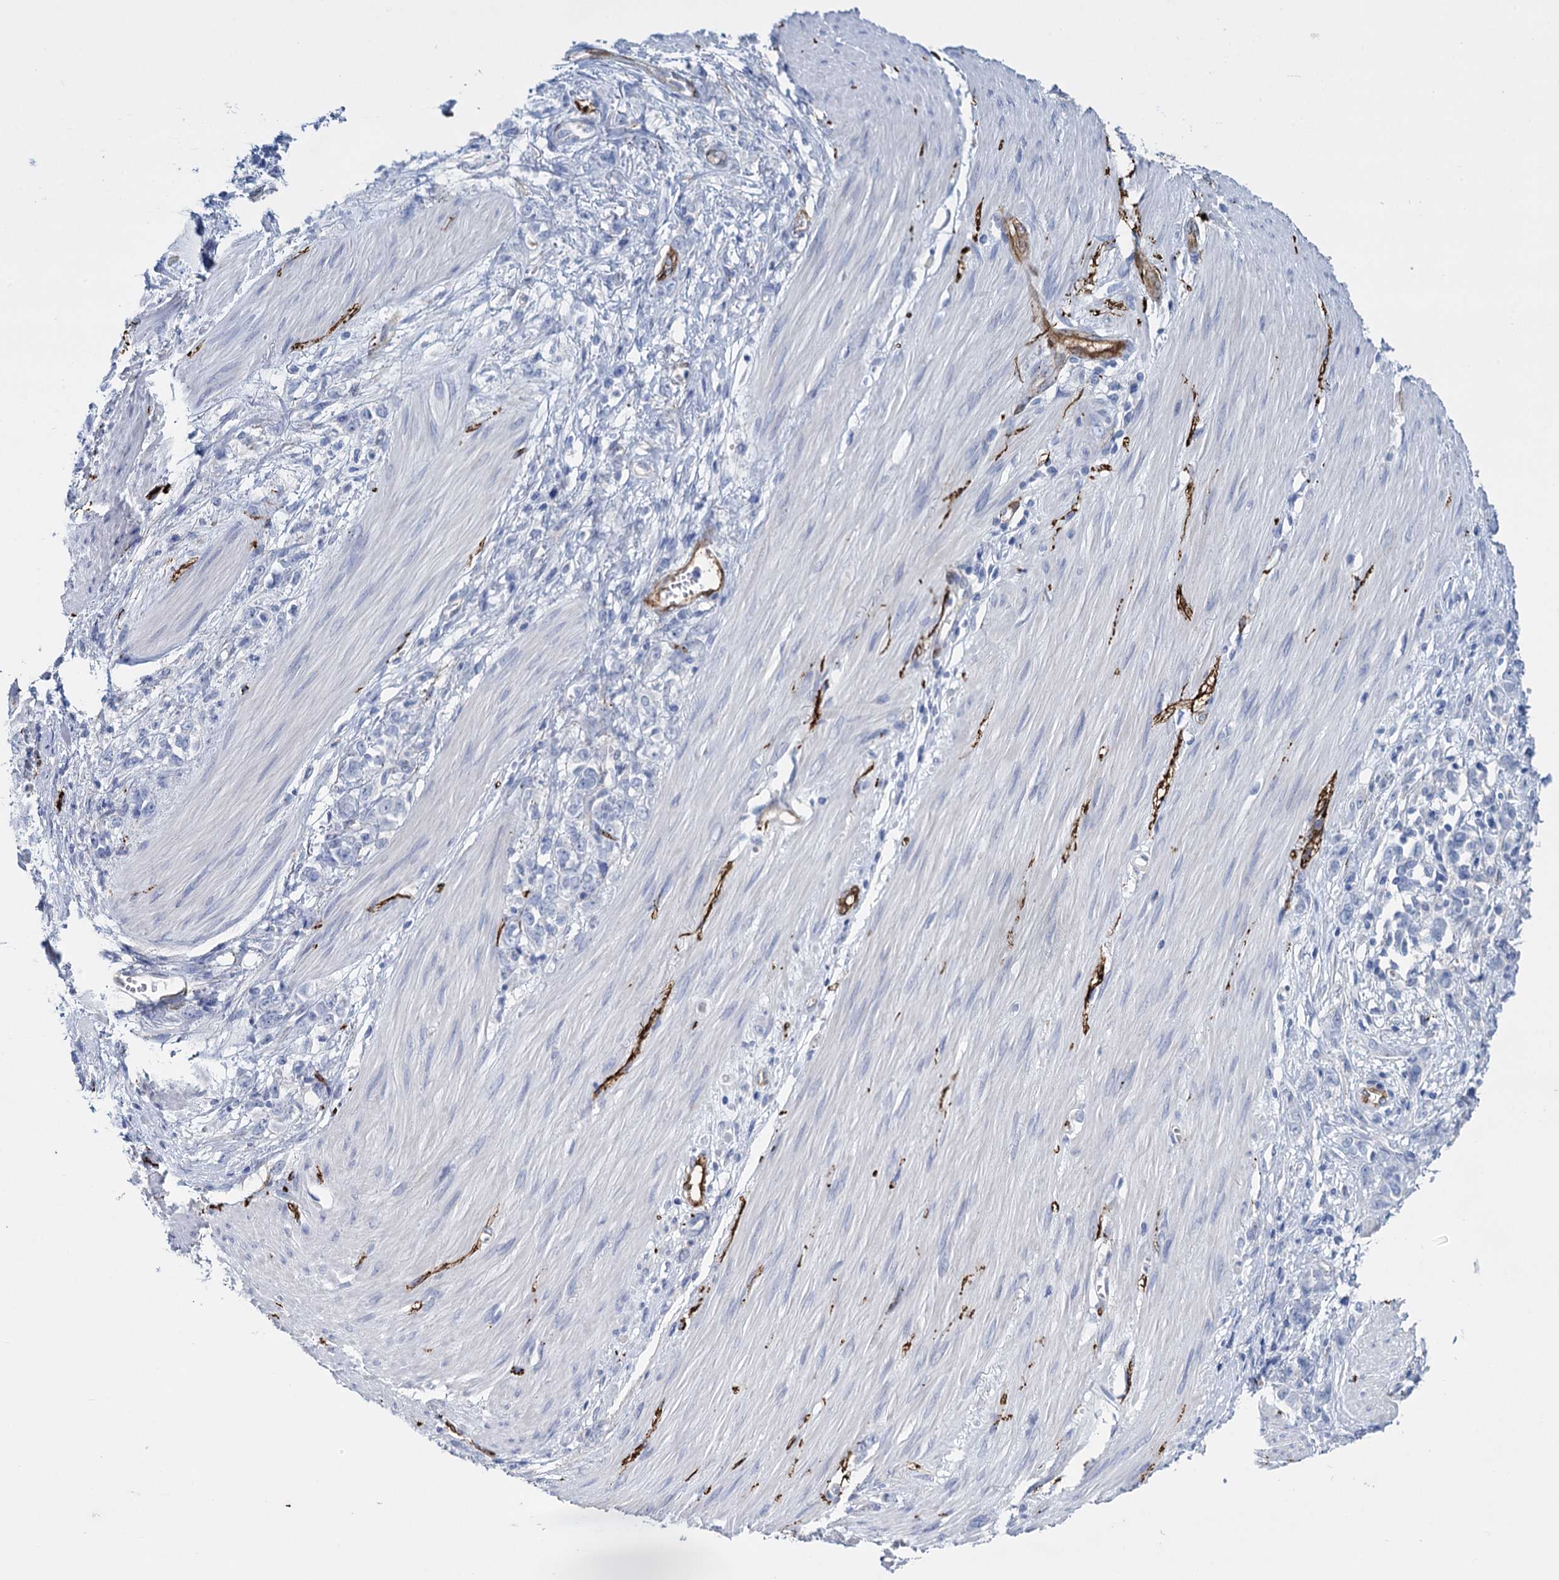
{"staining": {"intensity": "negative", "quantity": "none", "location": "none"}, "tissue": "stomach cancer", "cell_type": "Tumor cells", "image_type": "cancer", "snomed": [{"axis": "morphology", "description": "Adenocarcinoma, NOS"}, {"axis": "topography", "description": "Stomach"}], "caption": "Tumor cells are negative for protein expression in human stomach cancer.", "gene": "SNCG", "patient": {"sex": "female", "age": 76}}